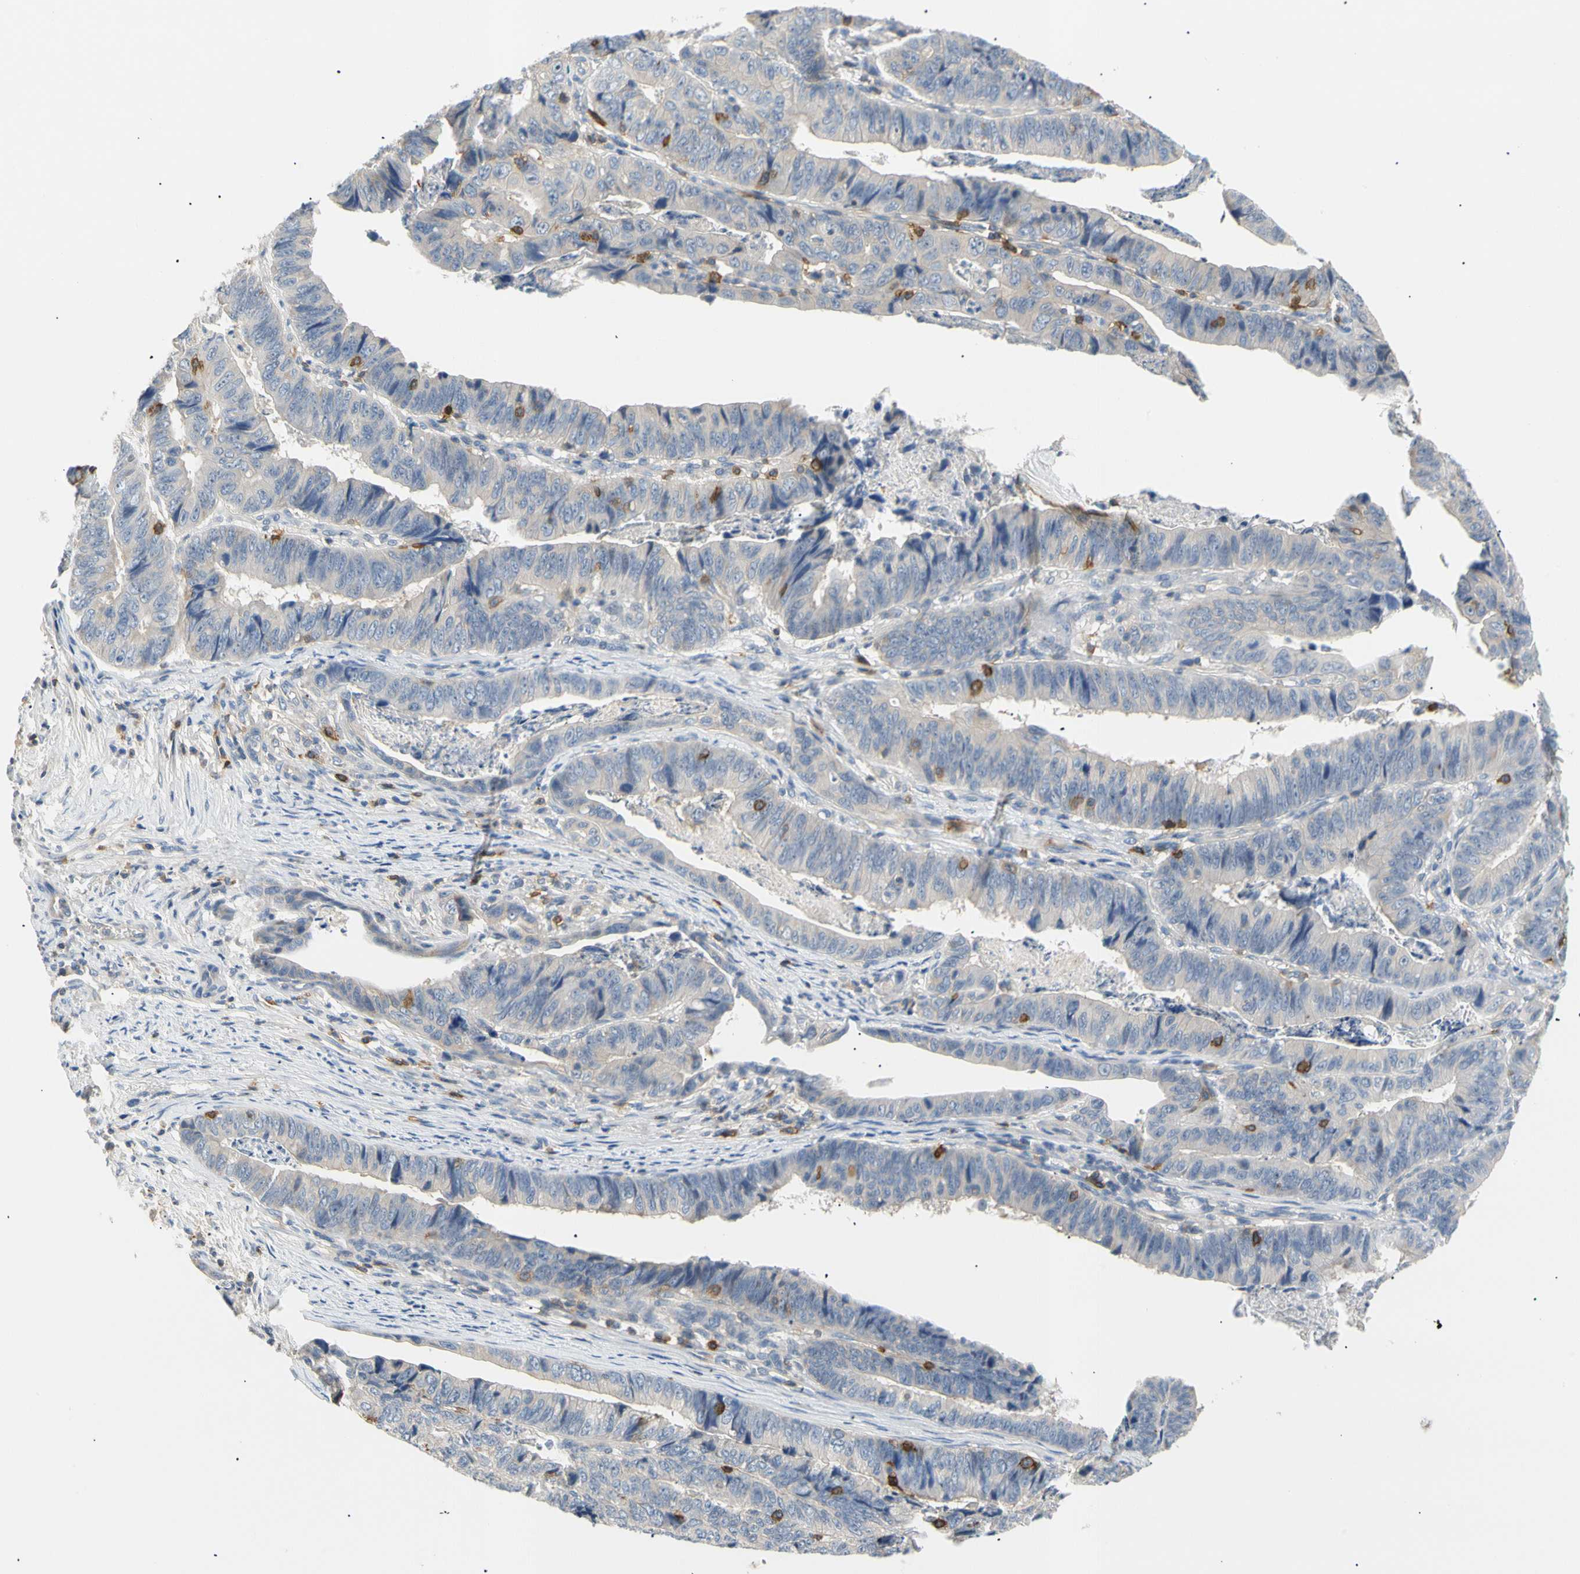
{"staining": {"intensity": "moderate", "quantity": "<25%", "location": "cytoplasmic/membranous"}, "tissue": "stomach cancer", "cell_type": "Tumor cells", "image_type": "cancer", "snomed": [{"axis": "morphology", "description": "Adenocarcinoma, NOS"}, {"axis": "topography", "description": "Stomach, lower"}], "caption": "Stomach cancer stained for a protein (brown) demonstrates moderate cytoplasmic/membranous positive expression in about <25% of tumor cells.", "gene": "TNFRSF18", "patient": {"sex": "male", "age": 77}}